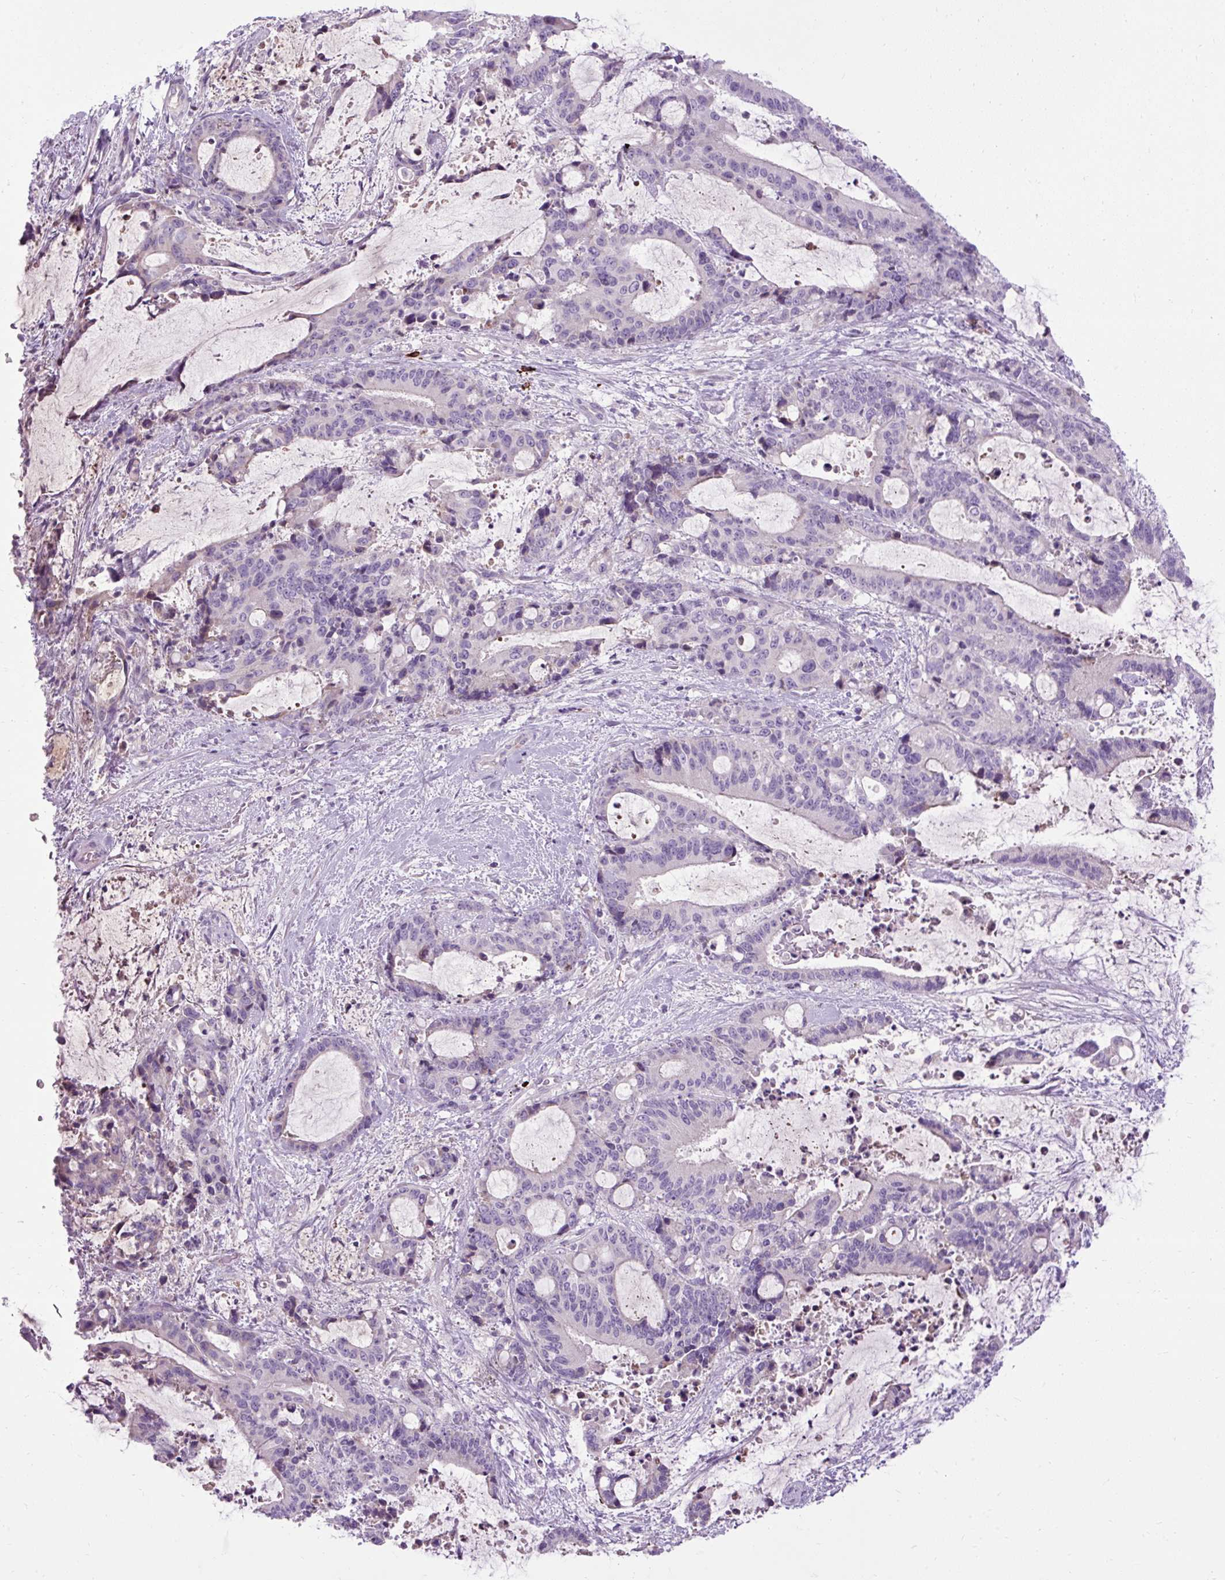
{"staining": {"intensity": "negative", "quantity": "none", "location": "none"}, "tissue": "liver cancer", "cell_type": "Tumor cells", "image_type": "cancer", "snomed": [{"axis": "morphology", "description": "Normal tissue, NOS"}, {"axis": "morphology", "description": "Cholangiocarcinoma"}, {"axis": "topography", "description": "Liver"}, {"axis": "topography", "description": "Peripheral nerve tissue"}], "caption": "IHC image of neoplastic tissue: human liver cancer (cholangiocarcinoma) stained with DAB shows no significant protein expression in tumor cells.", "gene": "ARRDC2", "patient": {"sex": "female", "age": 73}}